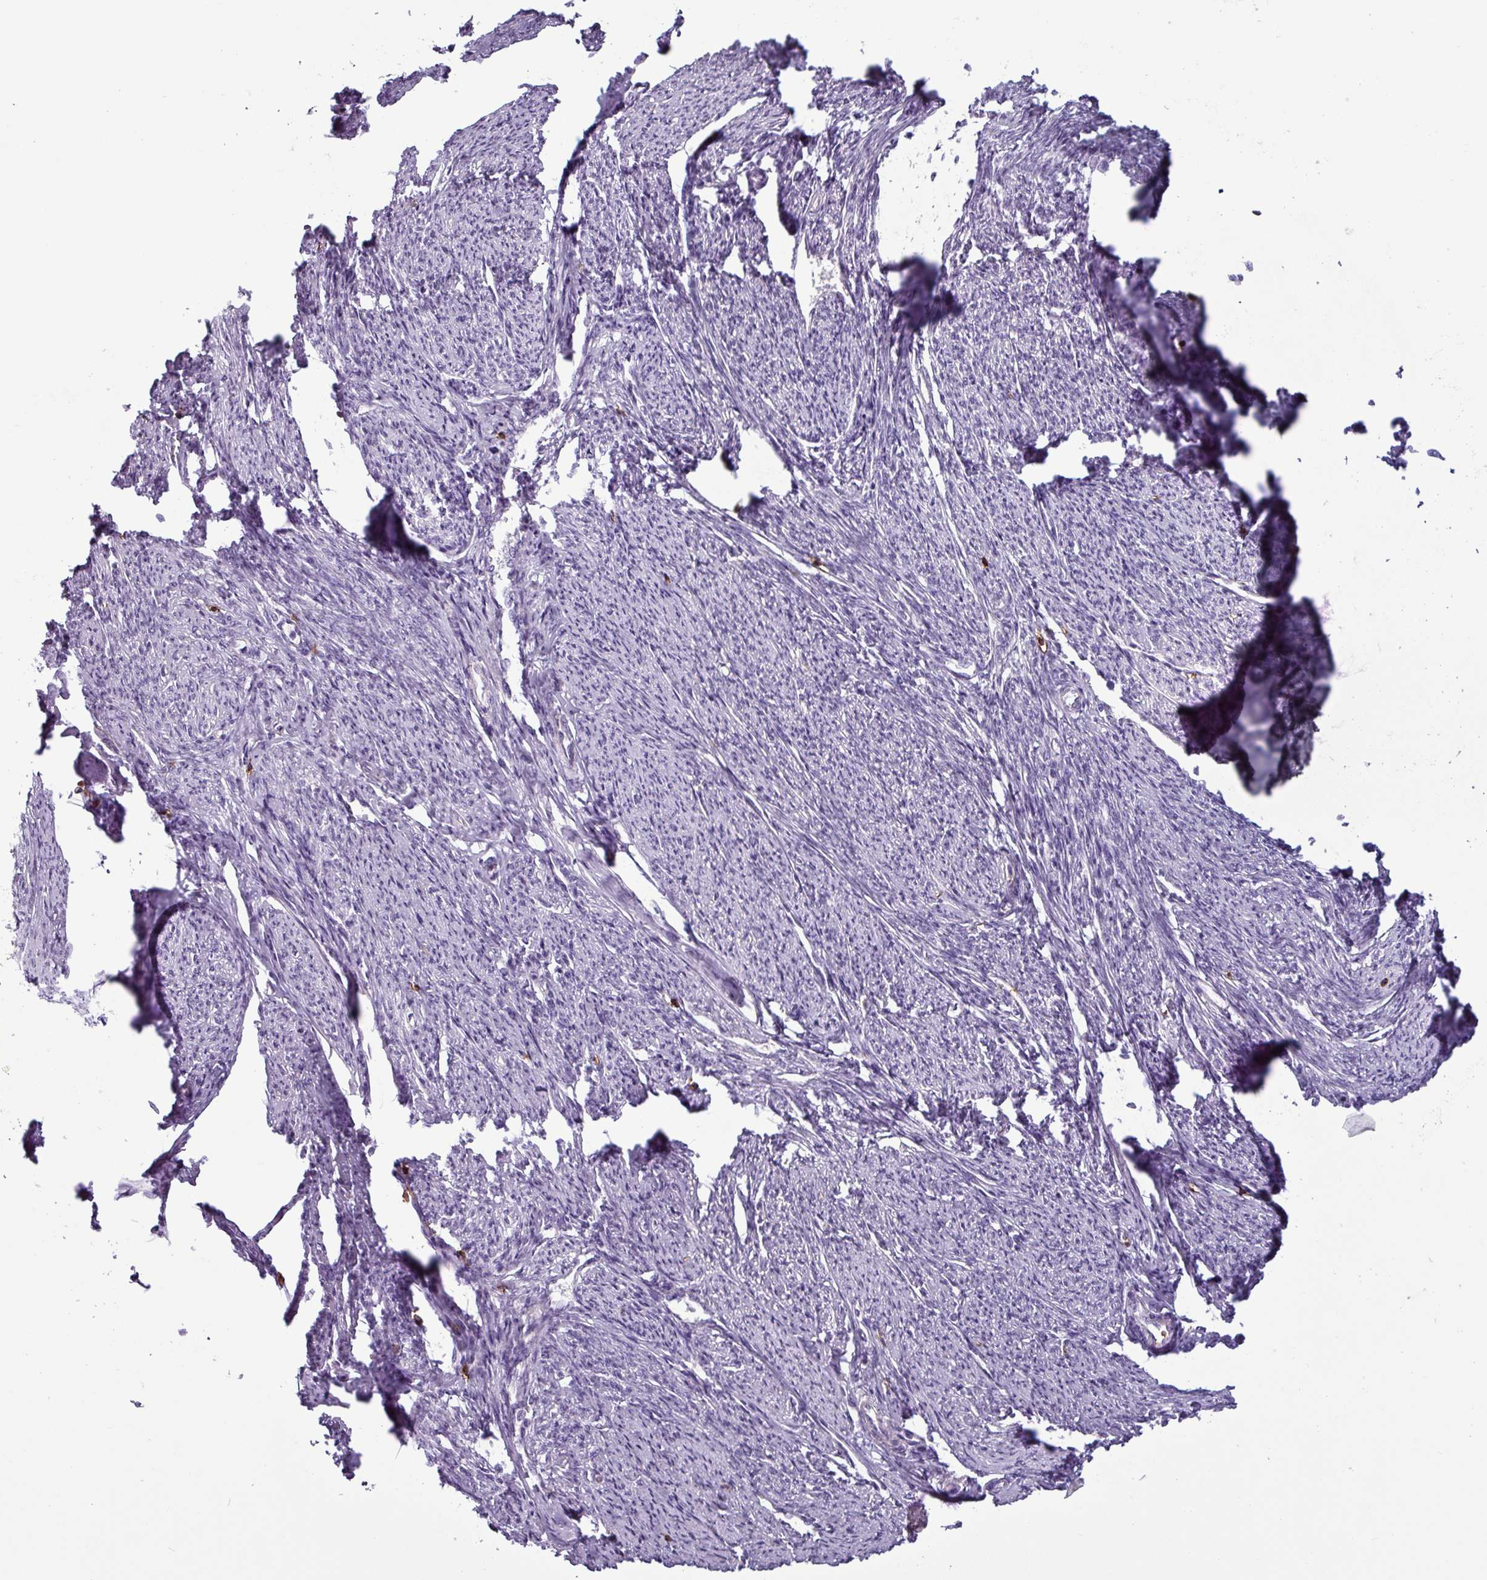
{"staining": {"intensity": "negative", "quantity": "none", "location": "none"}, "tissue": "smooth muscle", "cell_type": "Smooth muscle cells", "image_type": "normal", "snomed": [{"axis": "morphology", "description": "Normal tissue, NOS"}, {"axis": "topography", "description": "Smooth muscle"}, {"axis": "topography", "description": "Uterus"}], "caption": "This is an IHC photomicrograph of benign human smooth muscle. There is no expression in smooth muscle cells.", "gene": "CD8A", "patient": {"sex": "female", "age": 59}}